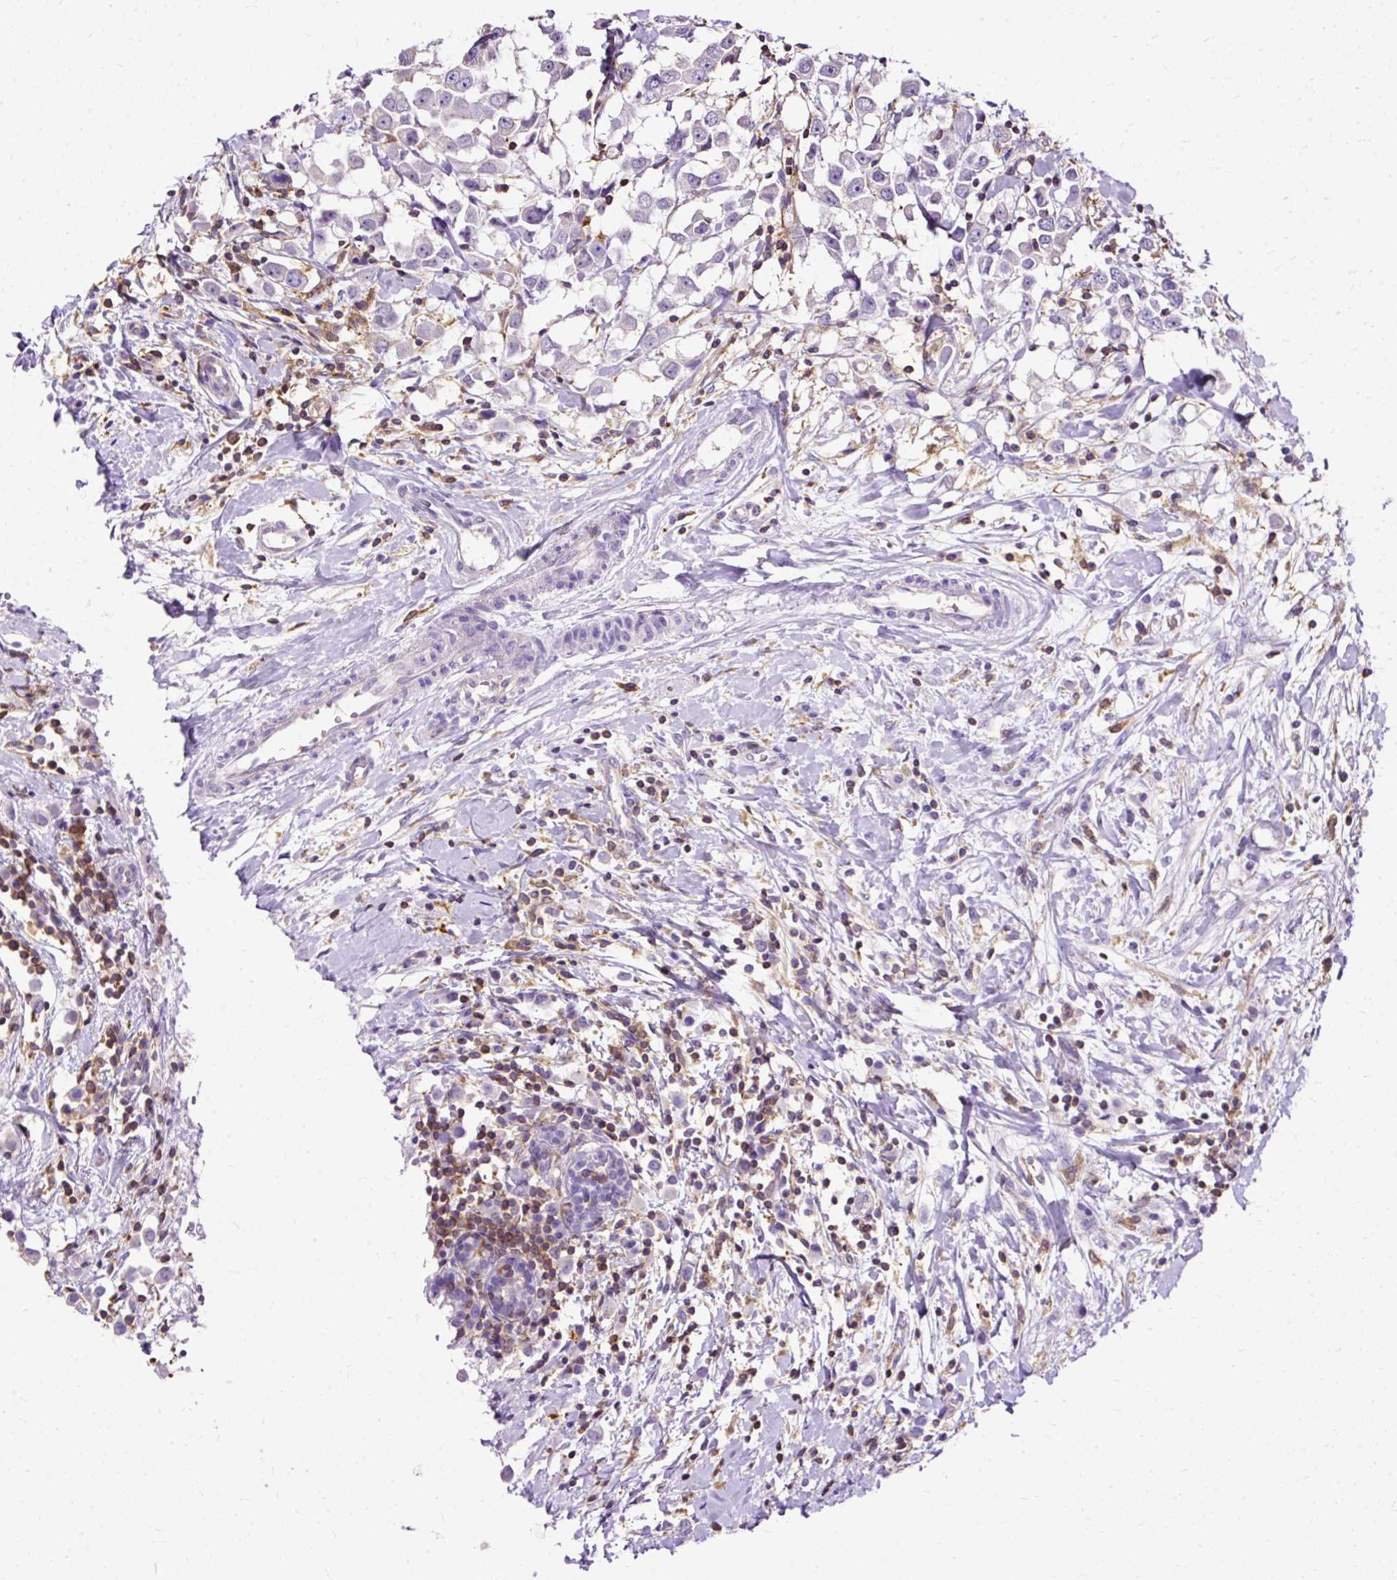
{"staining": {"intensity": "negative", "quantity": "none", "location": "none"}, "tissue": "breast cancer", "cell_type": "Tumor cells", "image_type": "cancer", "snomed": [{"axis": "morphology", "description": "Duct carcinoma"}, {"axis": "topography", "description": "Breast"}], "caption": "The photomicrograph shows no significant positivity in tumor cells of breast cancer (infiltrating ductal carcinoma).", "gene": "TWF2", "patient": {"sex": "female", "age": 61}}